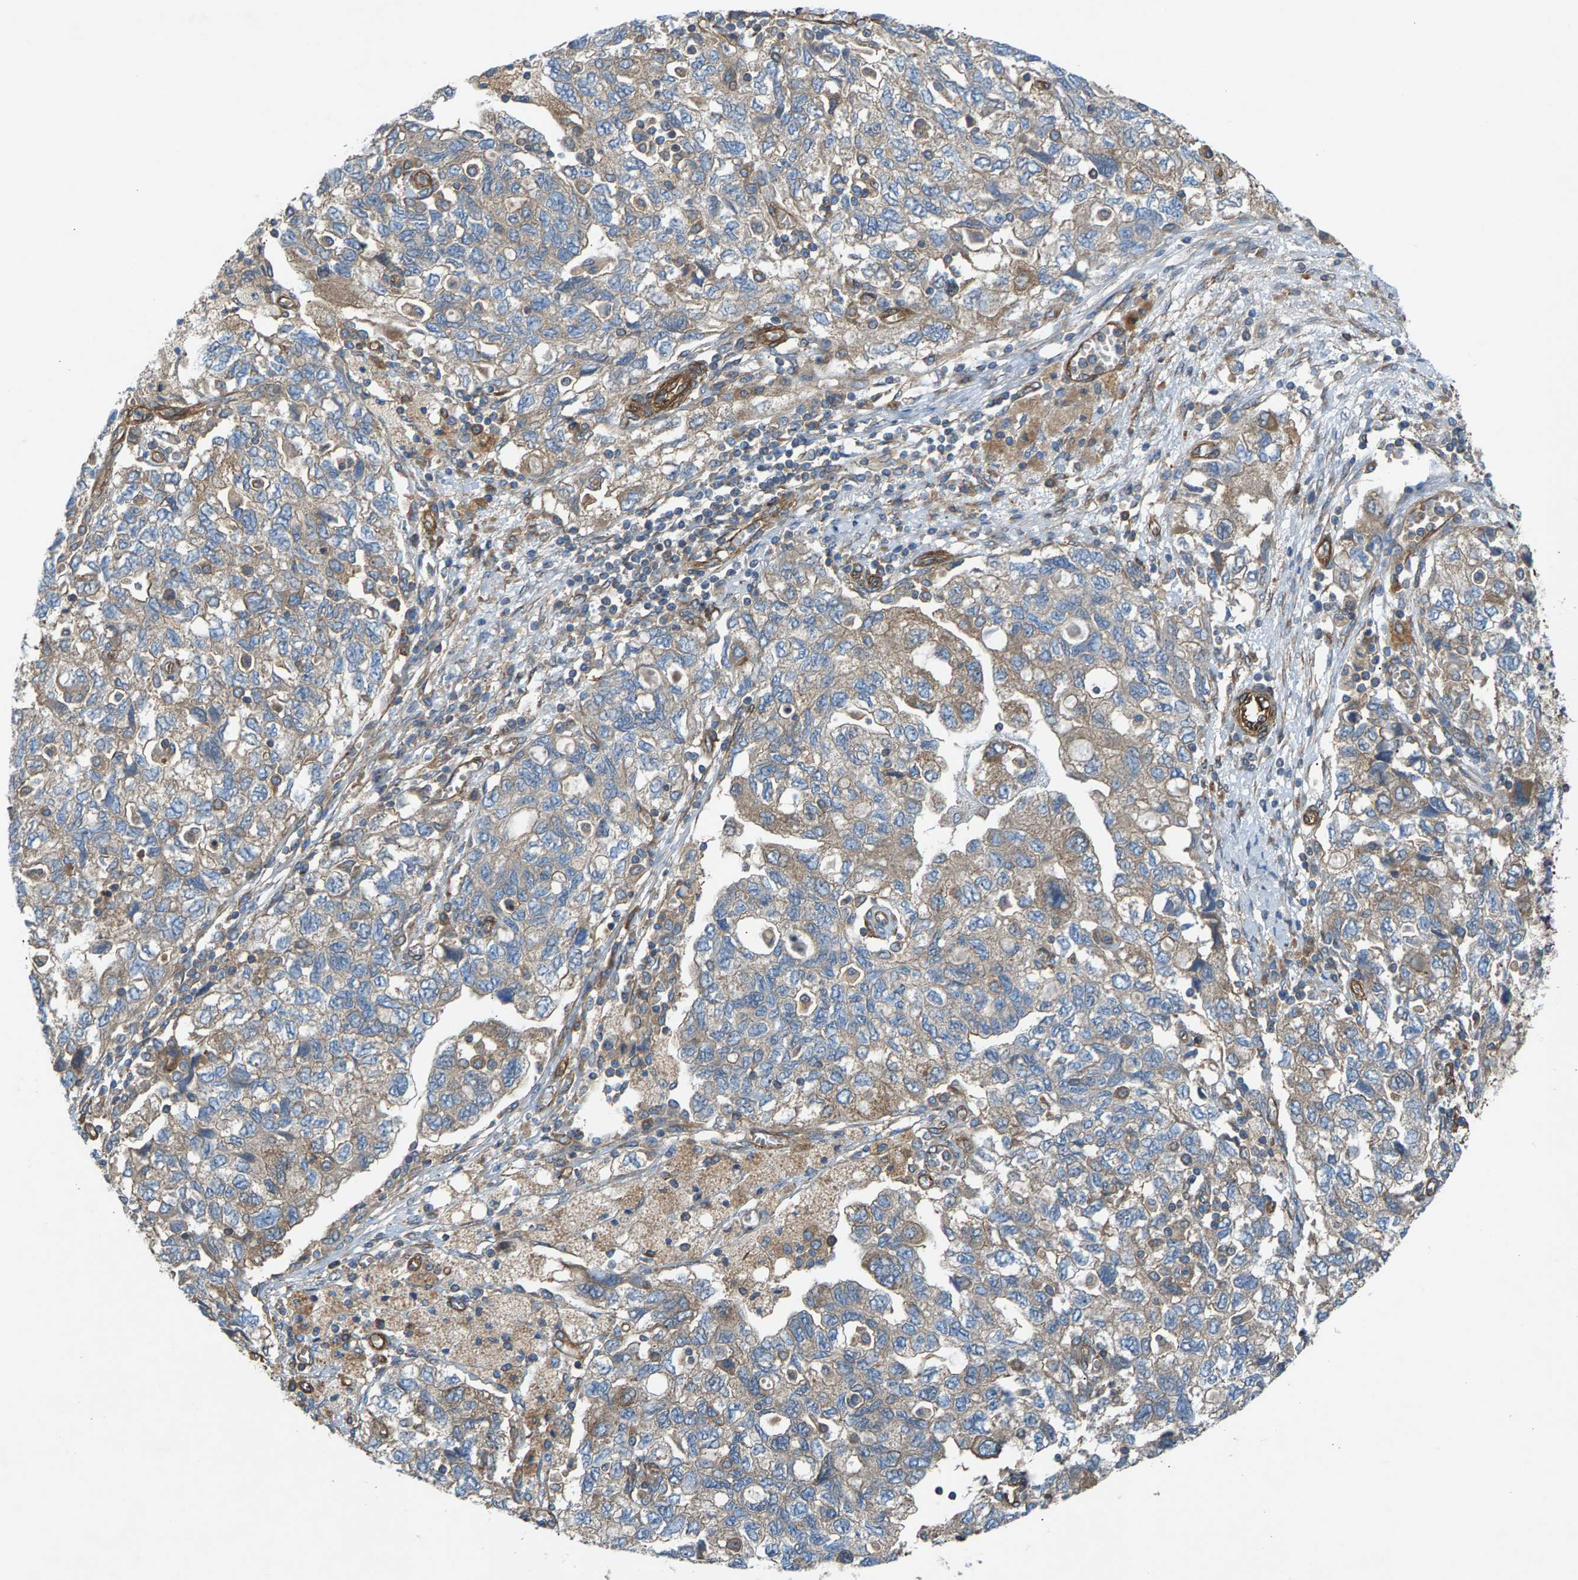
{"staining": {"intensity": "weak", "quantity": "25%-75%", "location": "cytoplasmic/membranous"}, "tissue": "ovarian cancer", "cell_type": "Tumor cells", "image_type": "cancer", "snomed": [{"axis": "morphology", "description": "Carcinoma, NOS"}, {"axis": "morphology", "description": "Cystadenocarcinoma, serous, NOS"}, {"axis": "topography", "description": "Ovary"}], "caption": "Protein analysis of ovarian carcinoma tissue exhibits weak cytoplasmic/membranous positivity in about 25%-75% of tumor cells.", "gene": "PDCL", "patient": {"sex": "female", "age": 69}}